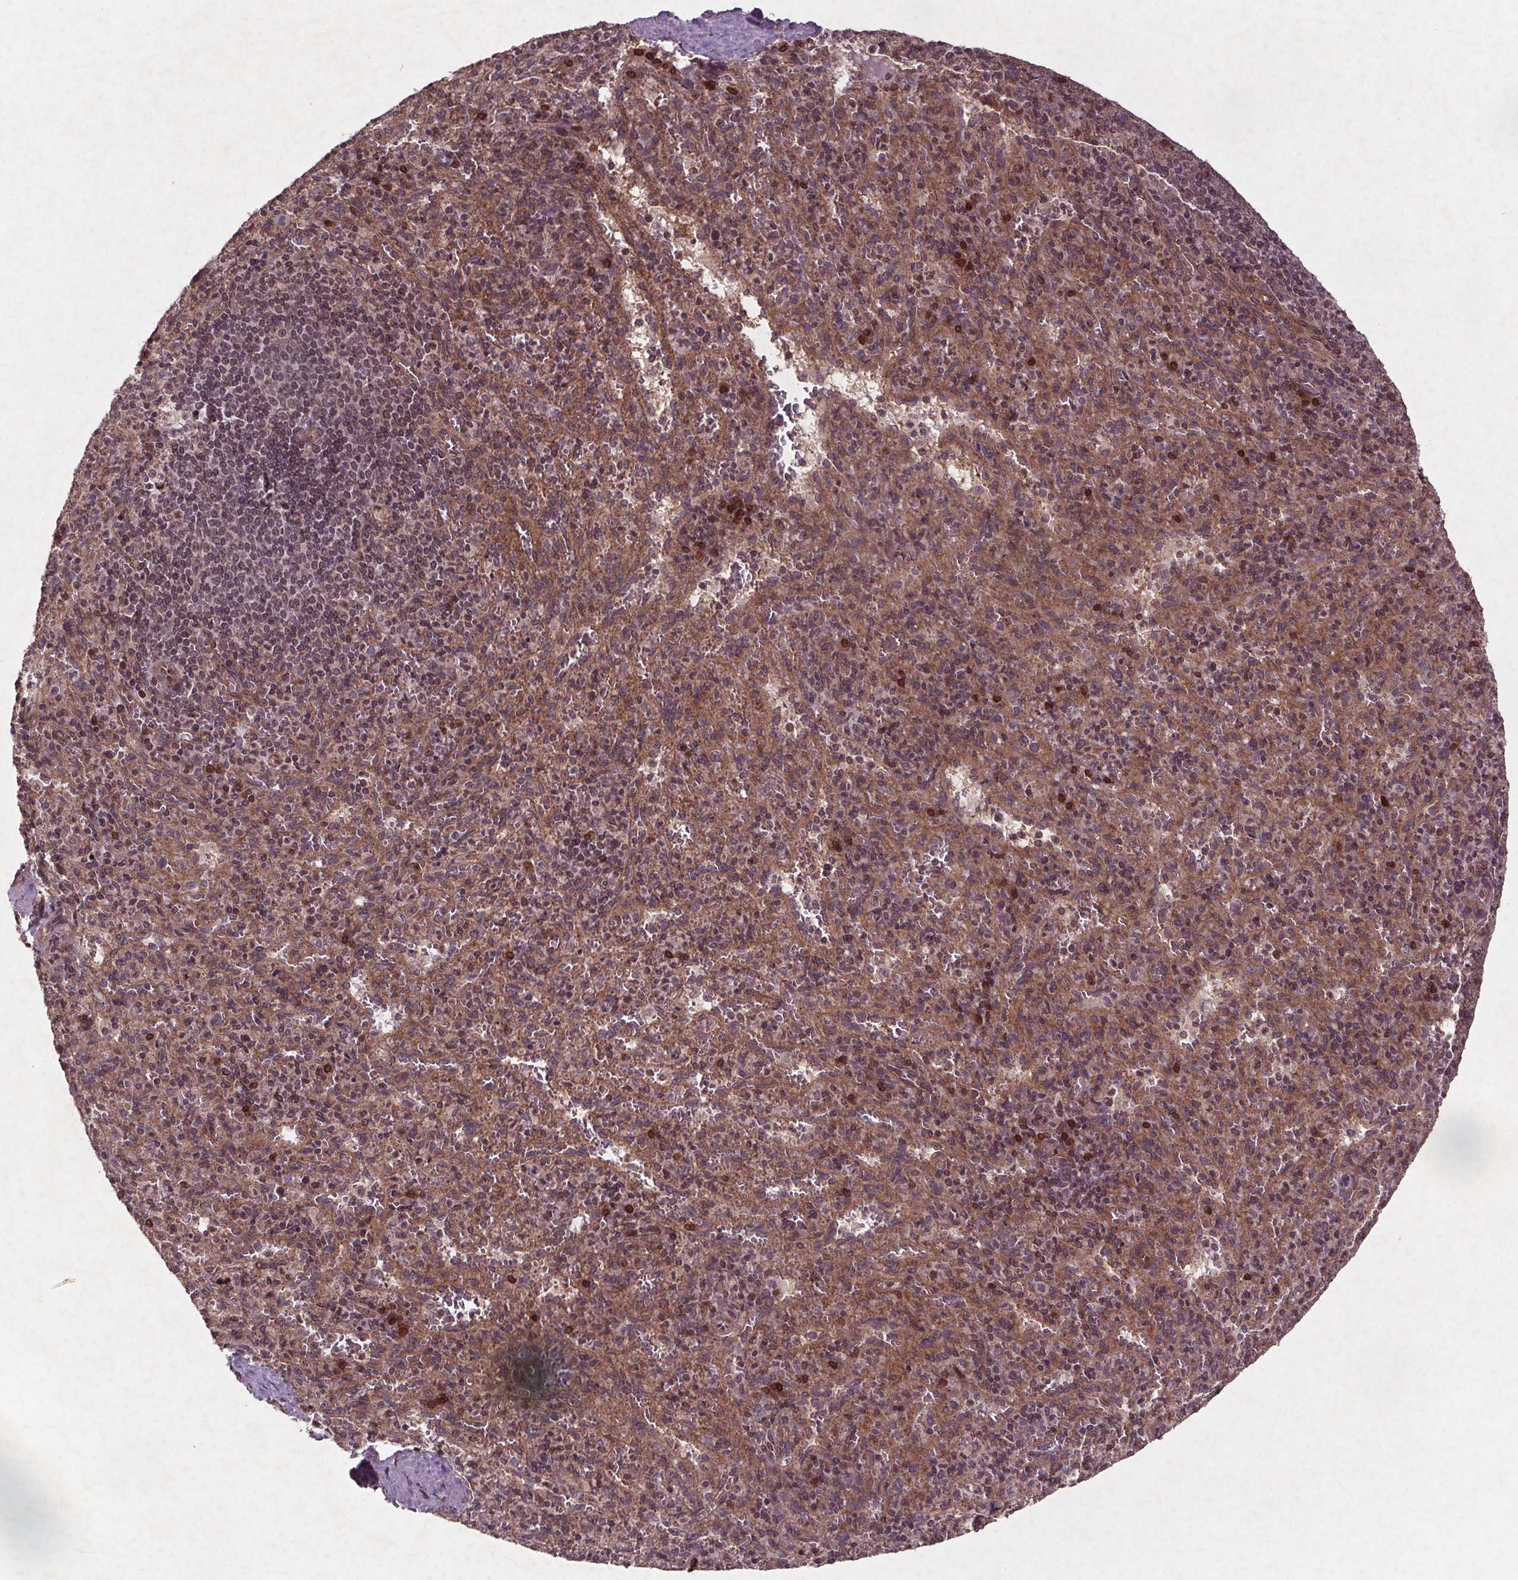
{"staining": {"intensity": "moderate", "quantity": "25%-75%", "location": "cytoplasmic/membranous"}, "tissue": "spleen", "cell_type": "Cells in red pulp", "image_type": "normal", "snomed": [{"axis": "morphology", "description": "Normal tissue, NOS"}, {"axis": "topography", "description": "Spleen"}], "caption": "Immunohistochemical staining of unremarkable spleen reveals moderate cytoplasmic/membranous protein expression in about 25%-75% of cells in red pulp.", "gene": "STRN3", "patient": {"sex": "male", "age": 57}}